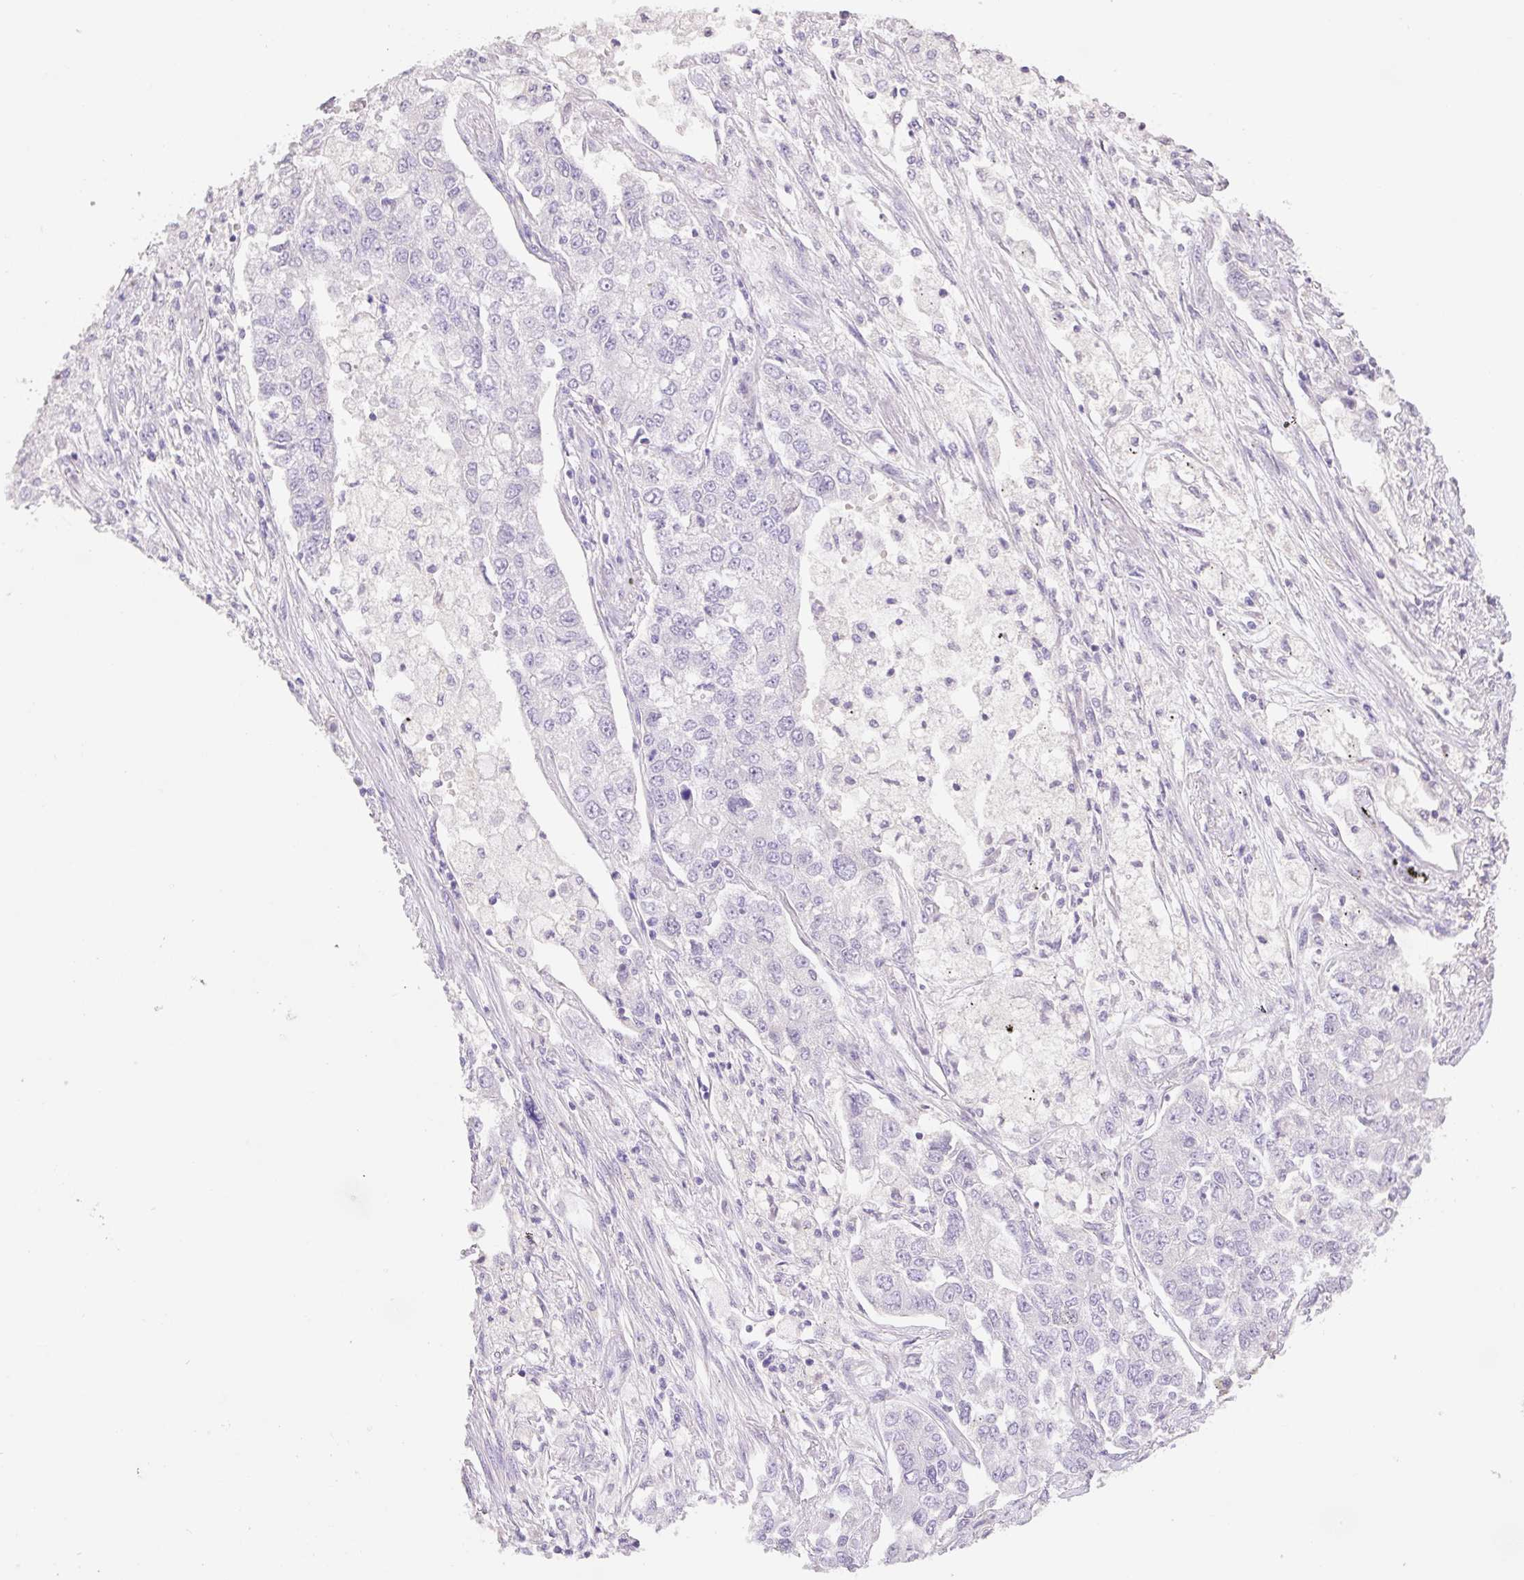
{"staining": {"intensity": "negative", "quantity": "none", "location": "none"}, "tissue": "lung cancer", "cell_type": "Tumor cells", "image_type": "cancer", "snomed": [{"axis": "morphology", "description": "Adenocarcinoma, NOS"}, {"axis": "topography", "description": "Lung"}], "caption": "The immunohistochemistry (IHC) image has no significant positivity in tumor cells of lung adenocarcinoma tissue.", "gene": "HCRTR2", "patient": {"sex": "male", "age": 49}}